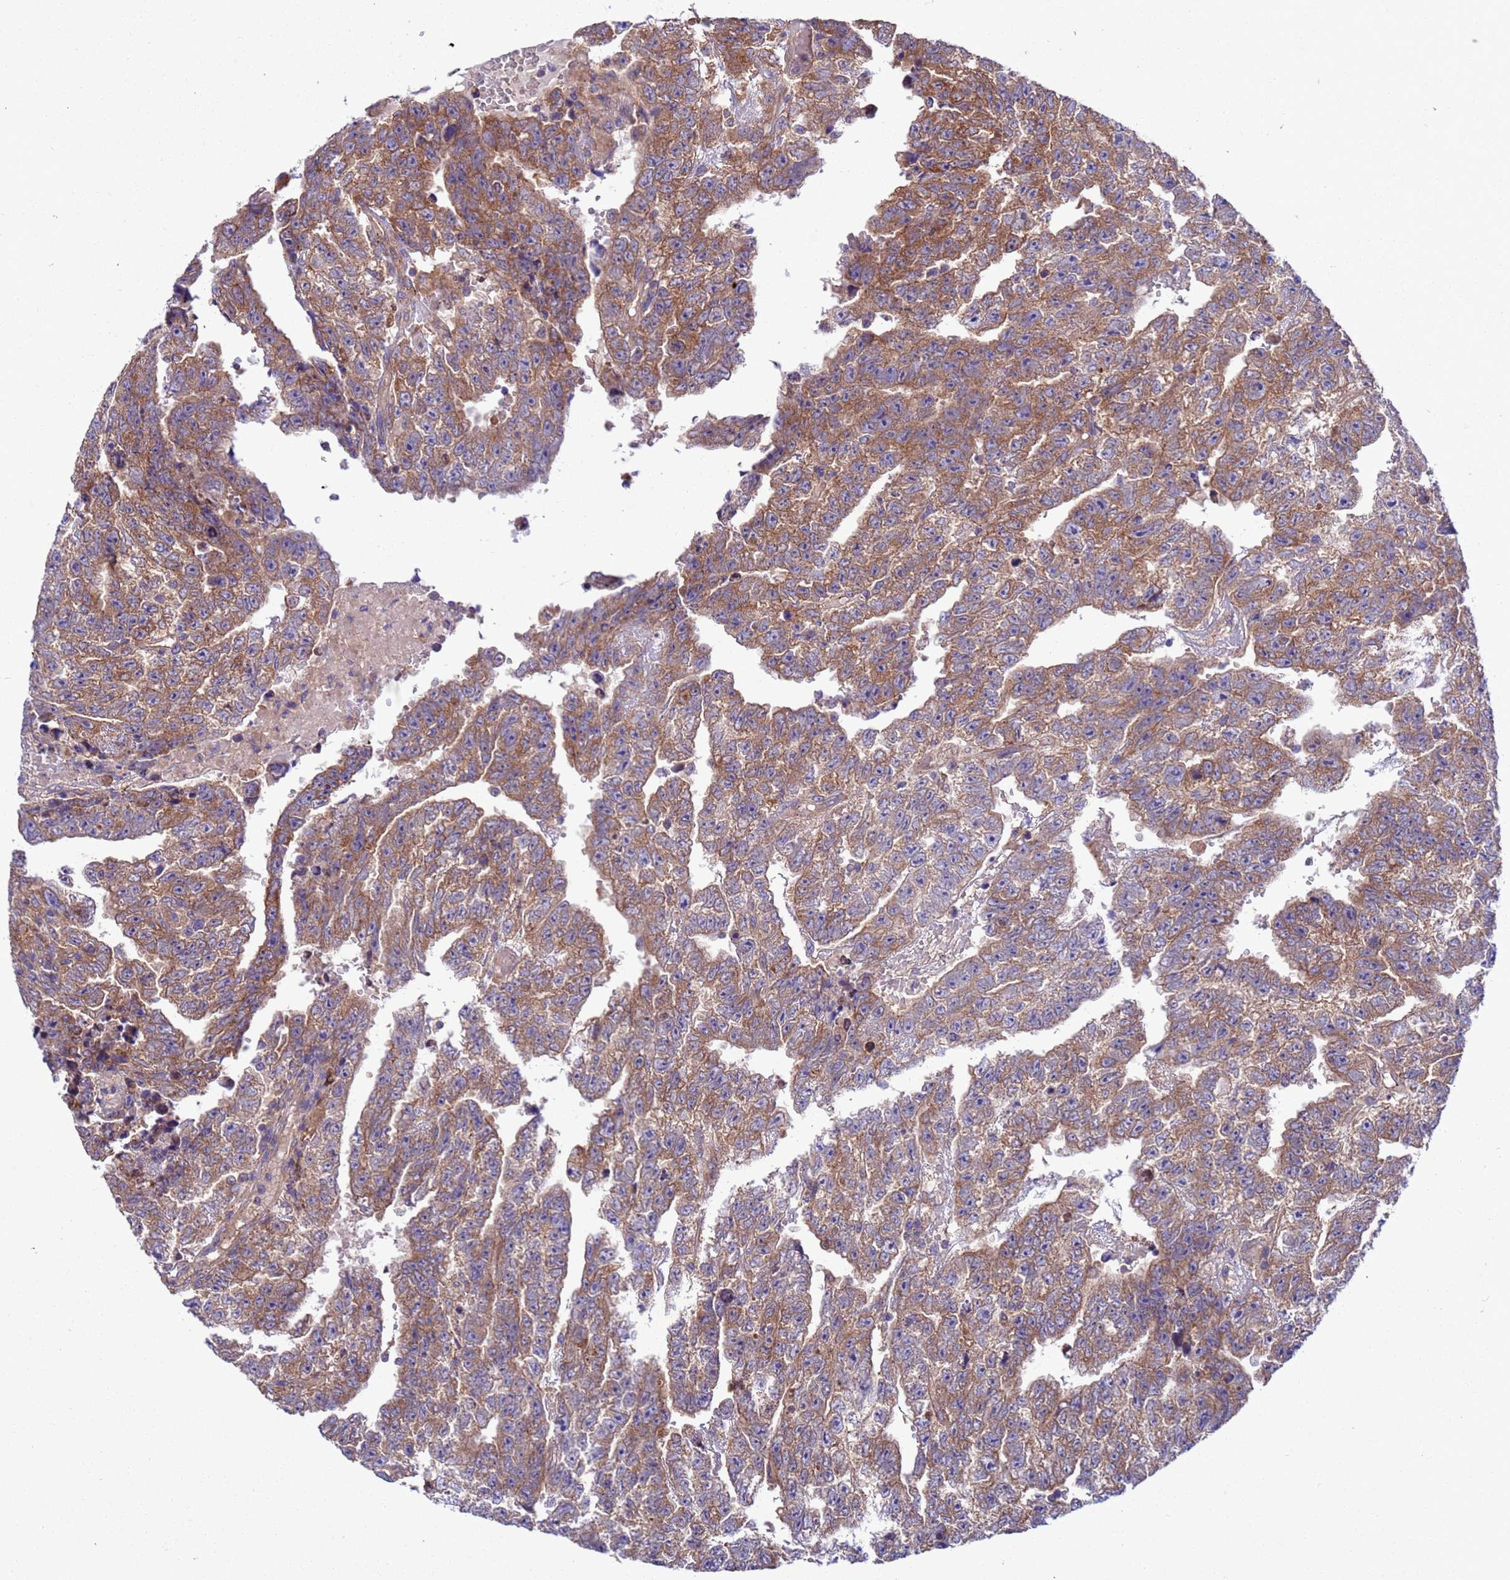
{"staining": {"intensity": "moderate", "quantity": ">75%", "location": "cytoplasmic/membranous"}, "tissue": "testis cancer", "cell_type": "Tumor cells", "image_type": "cancer", "snomed": [{"axis": "morphology", "description": "Carcinoma, Embryonal, NOS"}, {"axis": "topography", "description": "Testis"}], "caption": "A photomicrograph of human testis embryonal carcinoma stained for a protein reveals moderate cytoplasmic/membranous brown staining in tumor cells.", "gene": "ARHGAP12", "patient": {"sex": "male", "age": 25}}